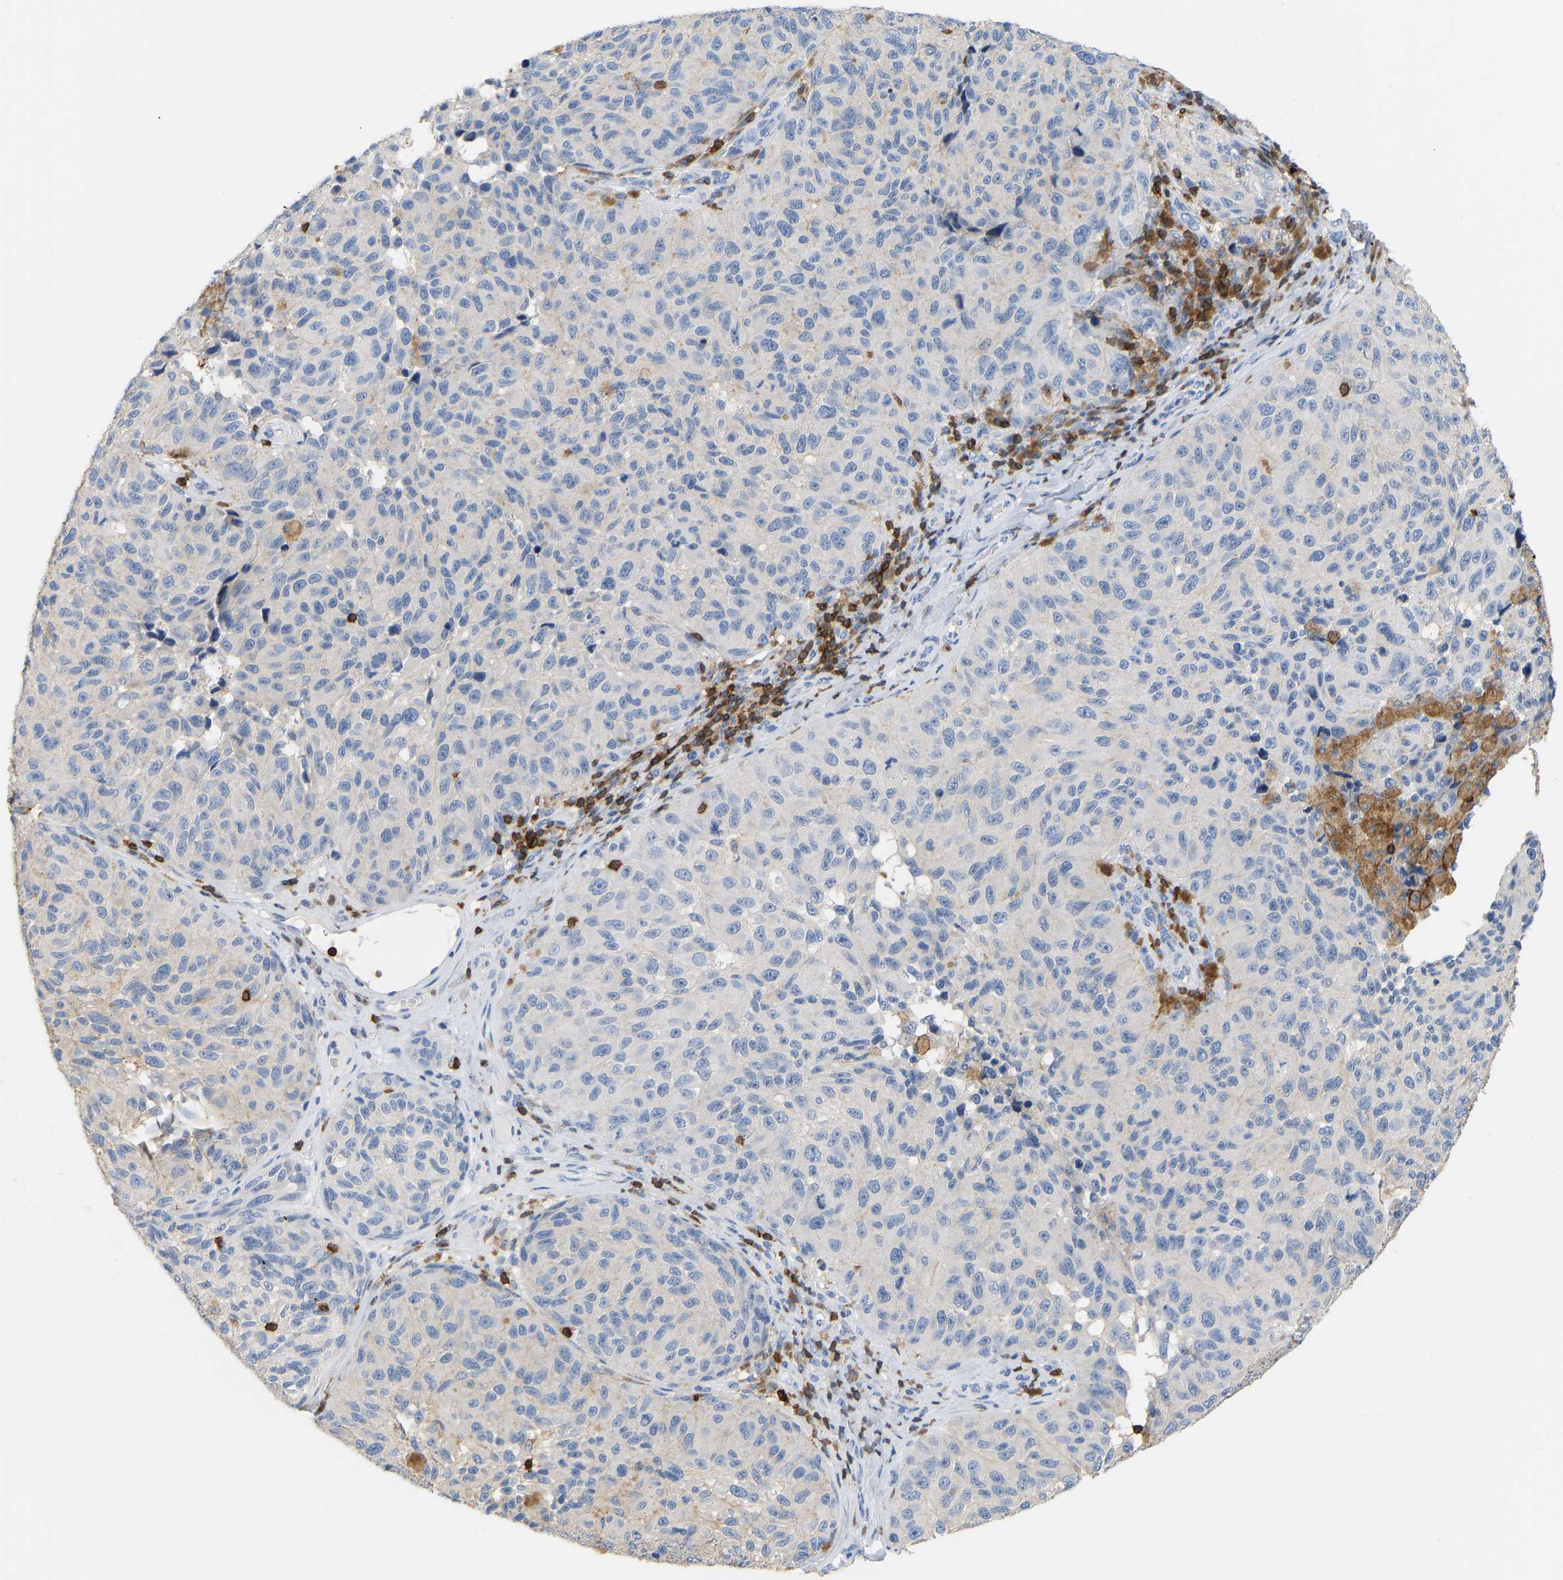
{"staining": {"intensity": "negative", "quantity": "none", "location": "none"}, "tissue": "melanoma", "cell_type": "Tumor cells", "image_type": "cancer", "snomed": [{"axis": "morphology", "description": "Malignant melanoma, NOS"}, {"axis": "topography", "description": "Skin"}], "caption": "Immunohistochemistry (IHC) histopathology image of human melanoma stained for a protein (brown), which shows no expression in tumor cells.", "gene": "EVL", "patient": {"sex": "female", "age": 73}}